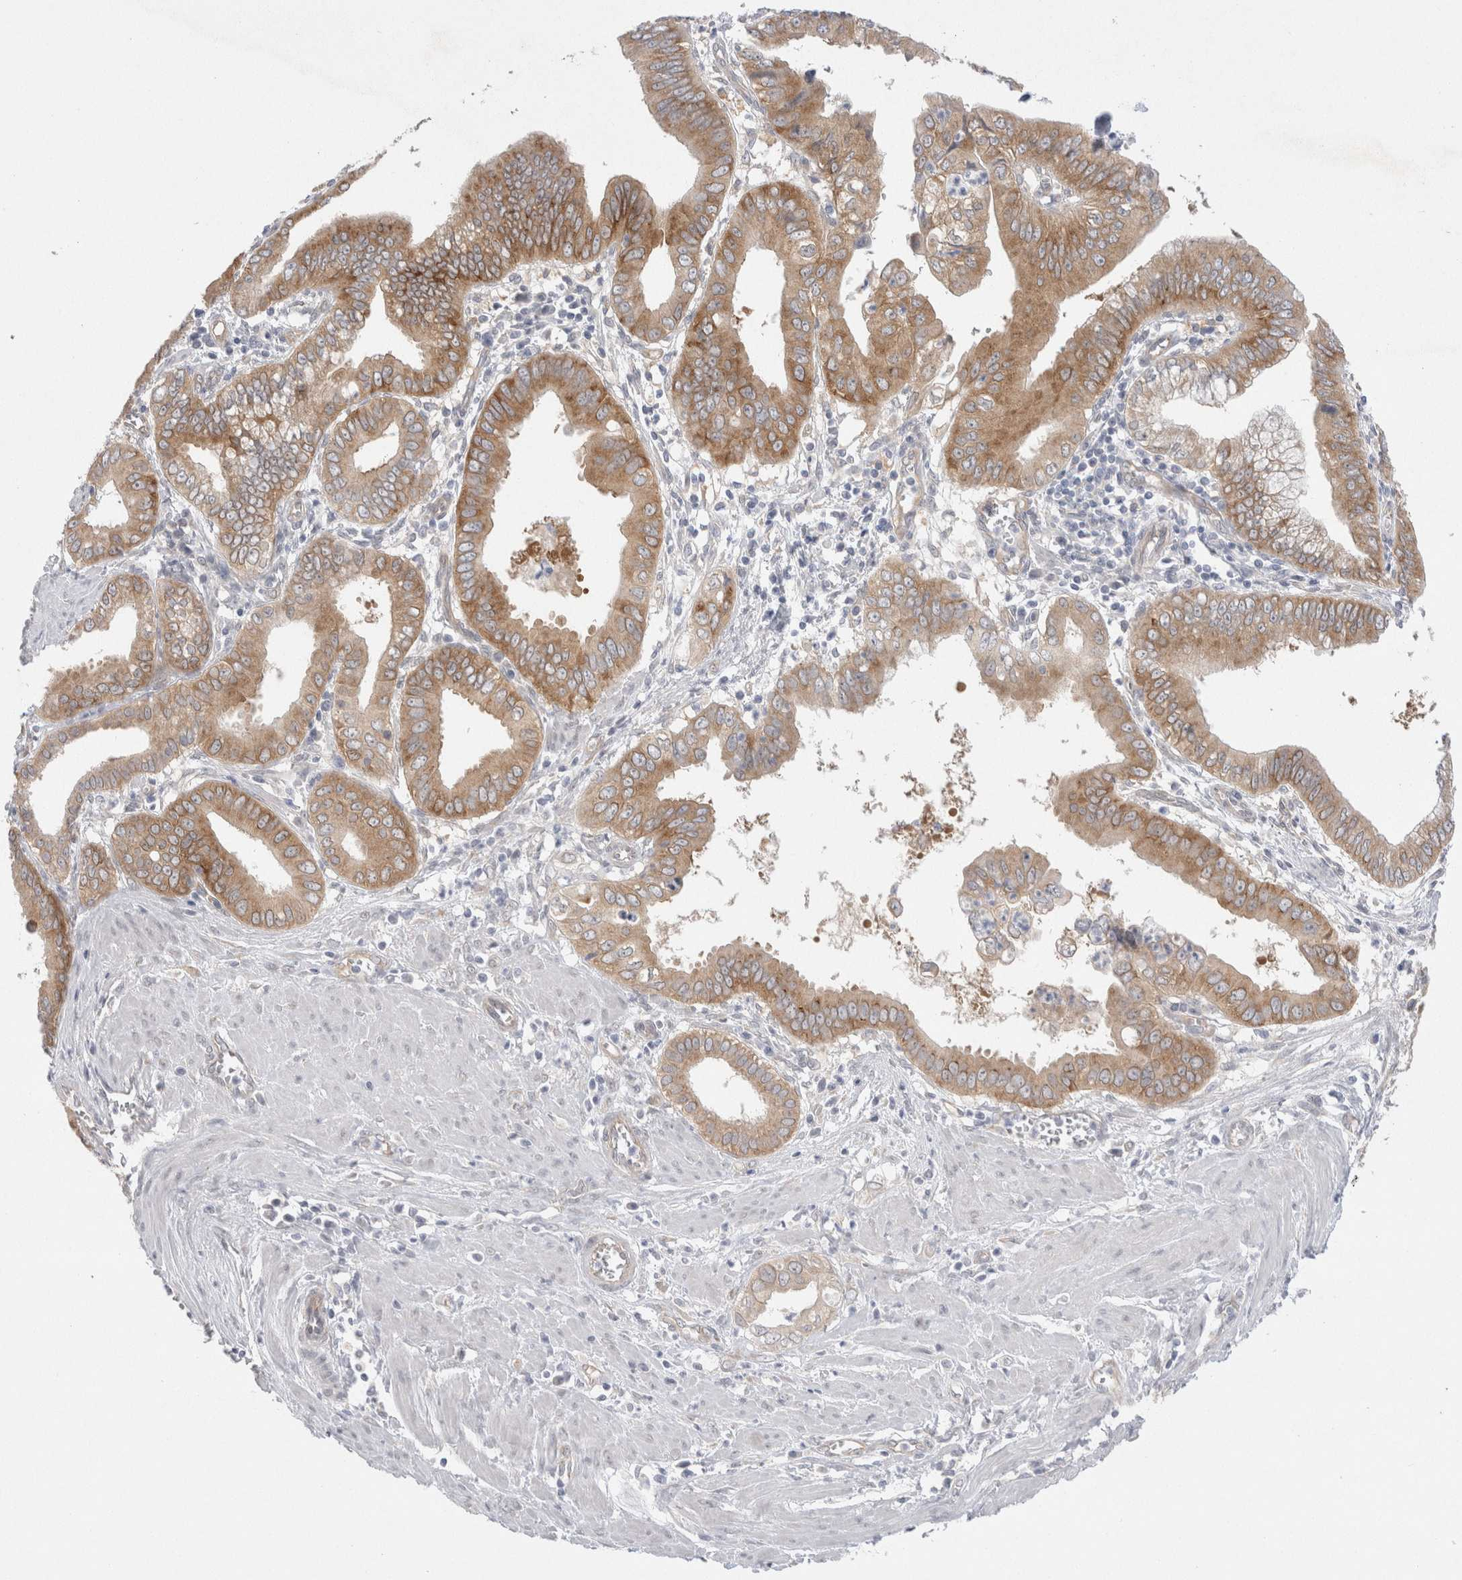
{"staining": {"intensity": "moderate", "quantity": ">75%", "location": "cytoplasmic/membranous"}, "tissue": "pancreatic cancer", "cell_type": "Tumor cells", "image_type": "cancer", "snomed": [{"axis": "morphology", "description": "Normal tissue, NOS"}, {"axis": "topography", "description": "Lymph node"}], "caption": "Brown immunohistochemical staining in human pancreatic cancer reveals moderate cytoplasmic/membranous staining in about >75% of tumor cells.", "gene": "WIPF2", "patient": {"sex": "male", "age": 50}}